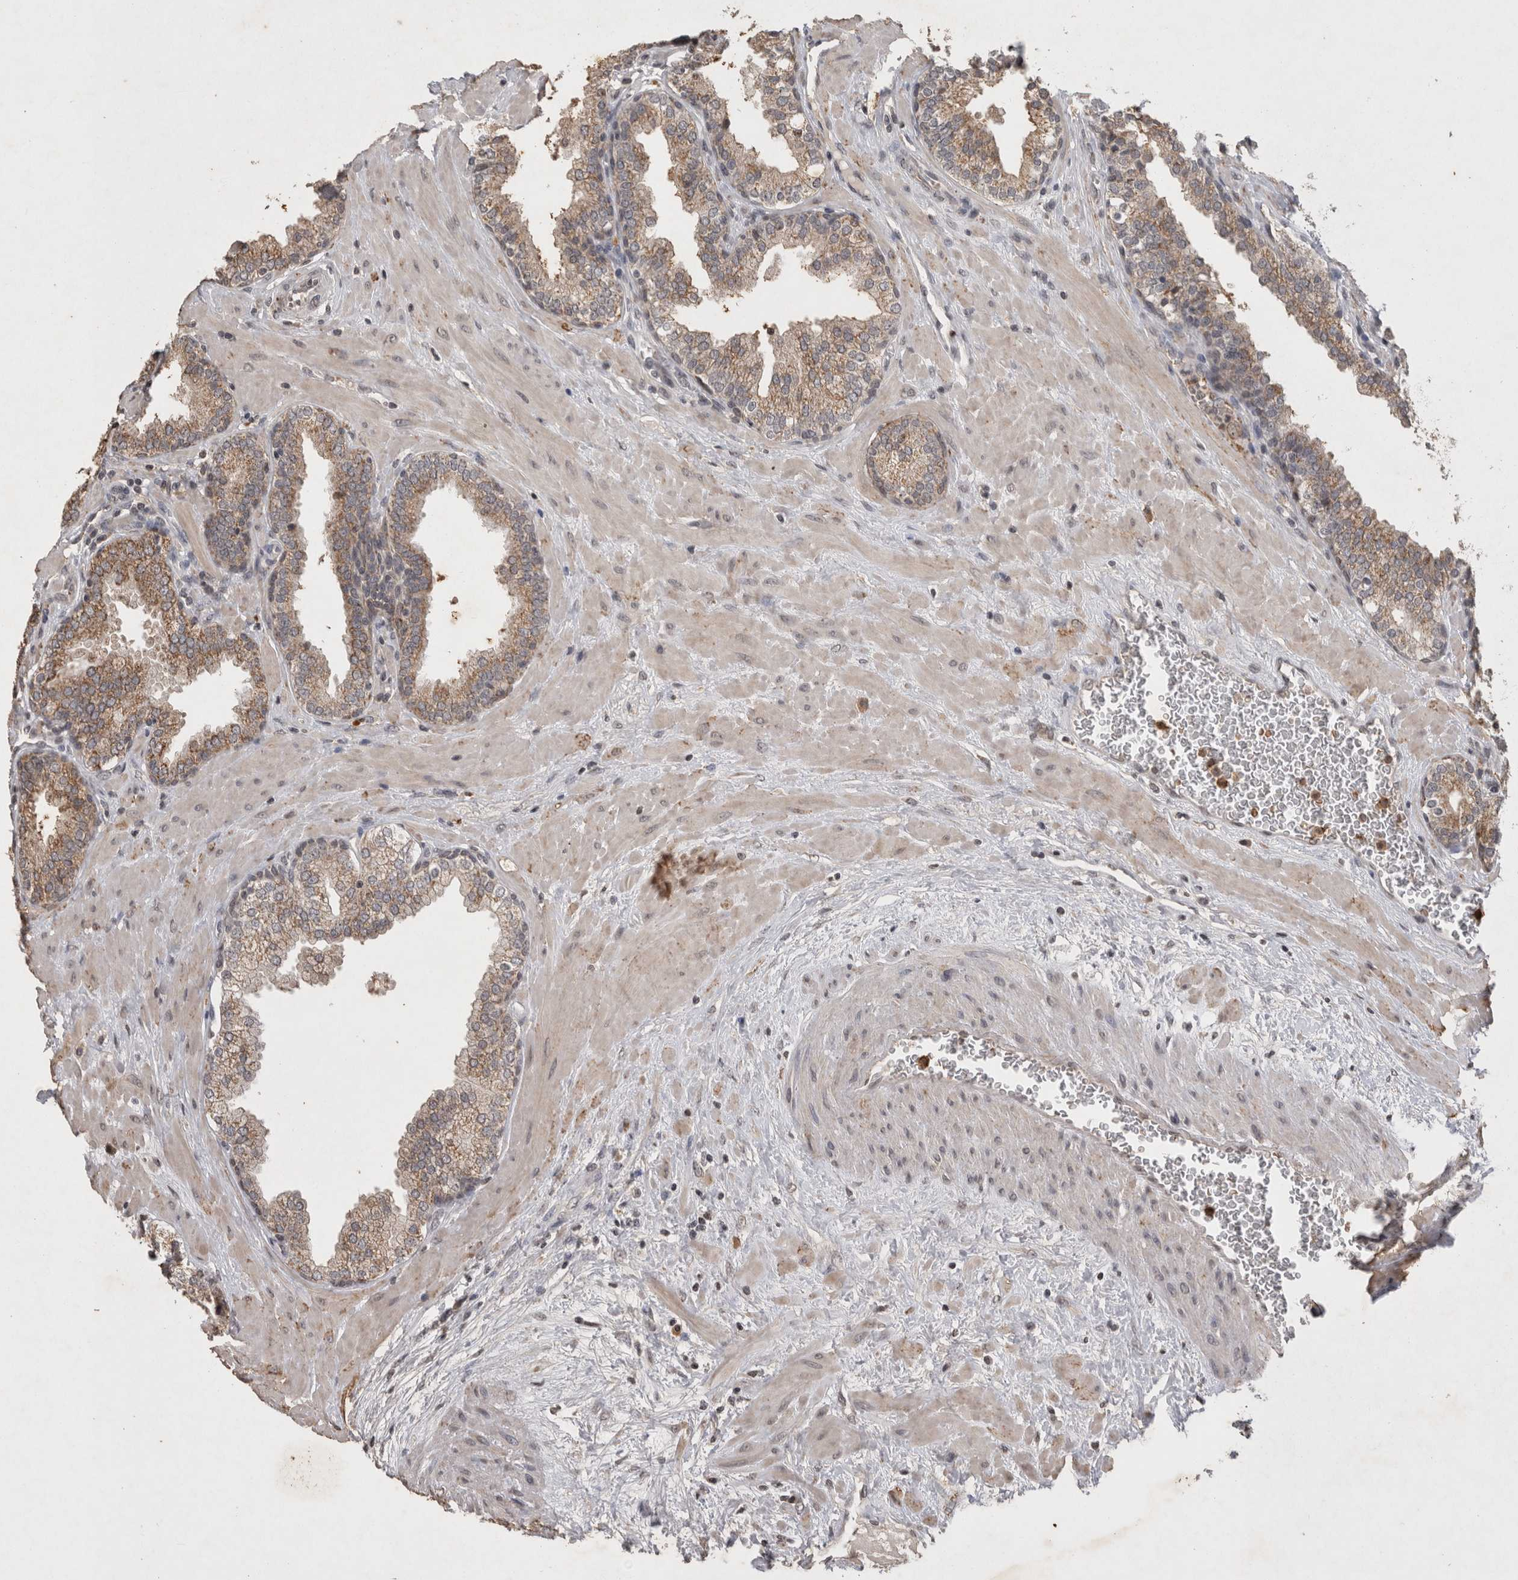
{"staining": {"intensity": "moderate", "quantity": ">75%", "location": "cytoplasmic/membranous"}, "tissue": "prostate", "cell_type": "Glandular cells", "image_type": "normal", "snomed": [{"axis": "morphology", "description": "Normal tissue, NOS"}, {"axis": "topography", "description": "Prostate"}], "caption": "Immunohistochemistry (IHC) (DAB) staining of normal human prostate reveals moderate cytoplasmic/membranous protein positivity in about >75% of glandular cells.", "gene": "HRK", "patient": {"sex": "male", "age": 51}}